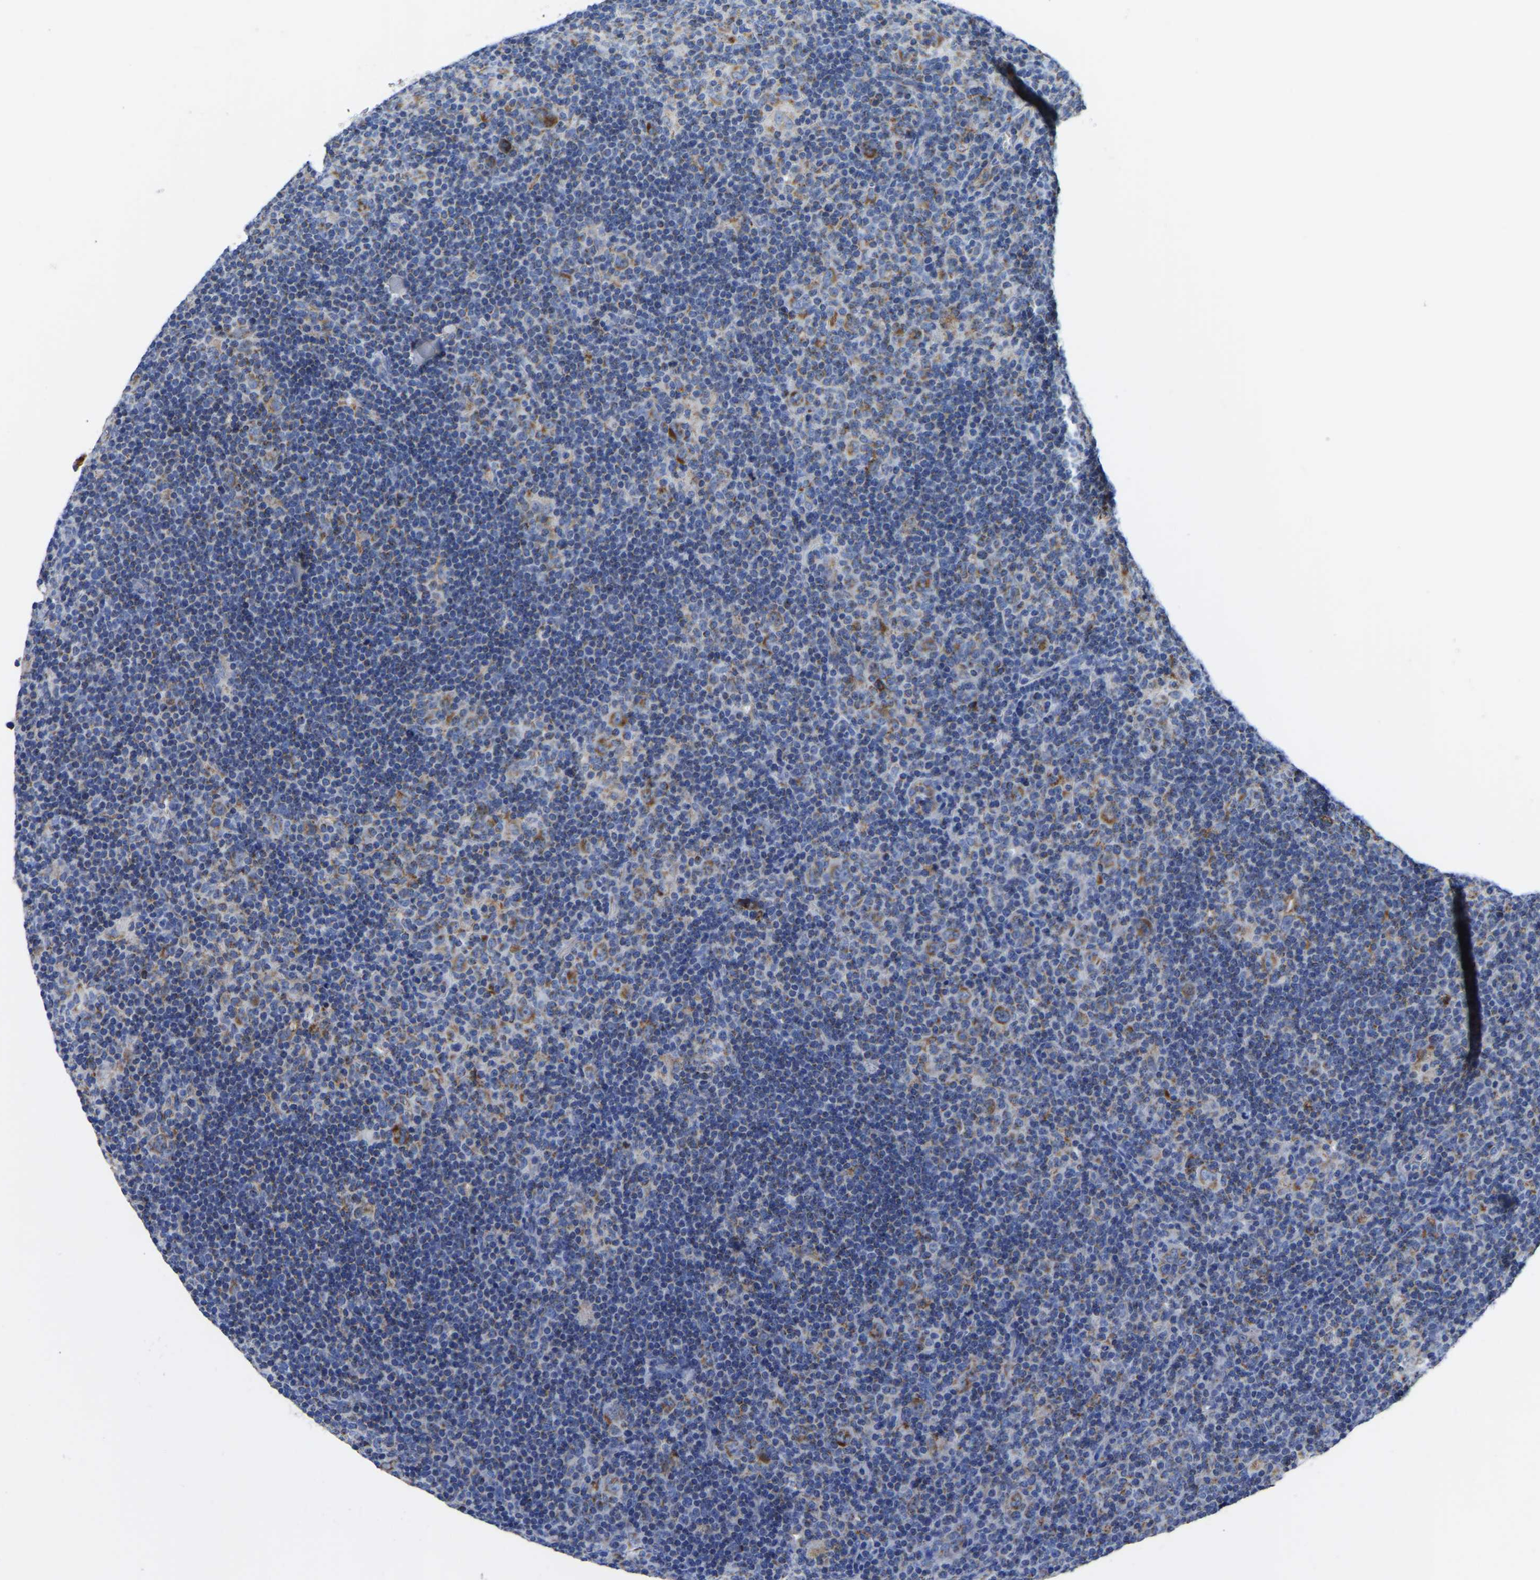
{"staining": {"intensity": "moderate", "quantity": ">75%", "location": "cytoplasmic/membranous"}, "tissue": "lymphoma", "cell_type": "Tumor cells", "image_type": "cancer", "snomed": [{"axis": "morphology", "description": "Hodgkin's disease, NOS"}, {"axis": "topography", "description": "Lymph node"}], "caption": "Immunohistochemical staining of human lymphoma displays medium levels of moderate cytoplasmic/membranous protein expression in about >75% of tumor cells. Nuclei are stained in blue.", "gene": "ETFA", "patient": {"sex": "female", "age": 57}}